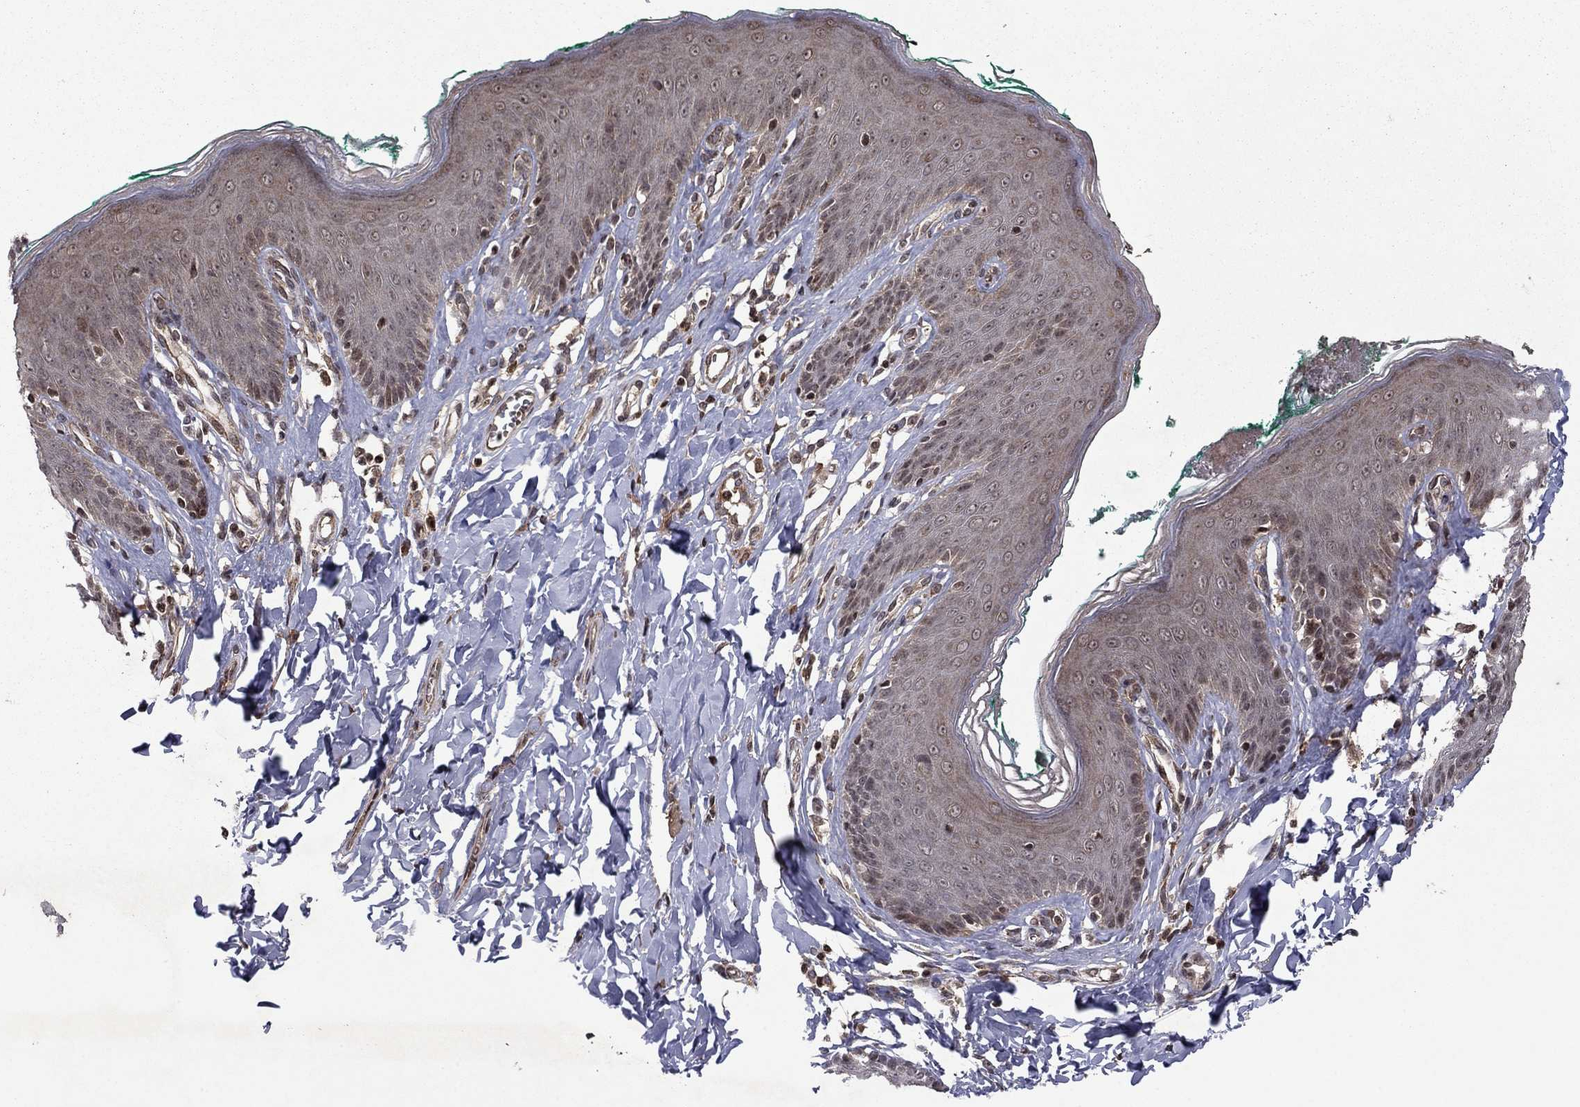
{"staining": {"intensity": "moderate", "quantity": "<25%", "location": "cytoplasmic/membranous,nuclear"}, "tissue": "skin", "cell_type": "Epidermal cells", "image_type": "normal", "snomed": [{"axis": "morphology", "description": "Normal tissue, NOS"}, {"axis": "topography", "description": "Vulva"}], "caption": "This image displays IHC staining of benign skin, with low moderate cytoplasmic/membranous,nuclear expression in about <25% of epidermal cells.", "gene": "SORBS1", "patient": {"sex": "female", "age": 66}}